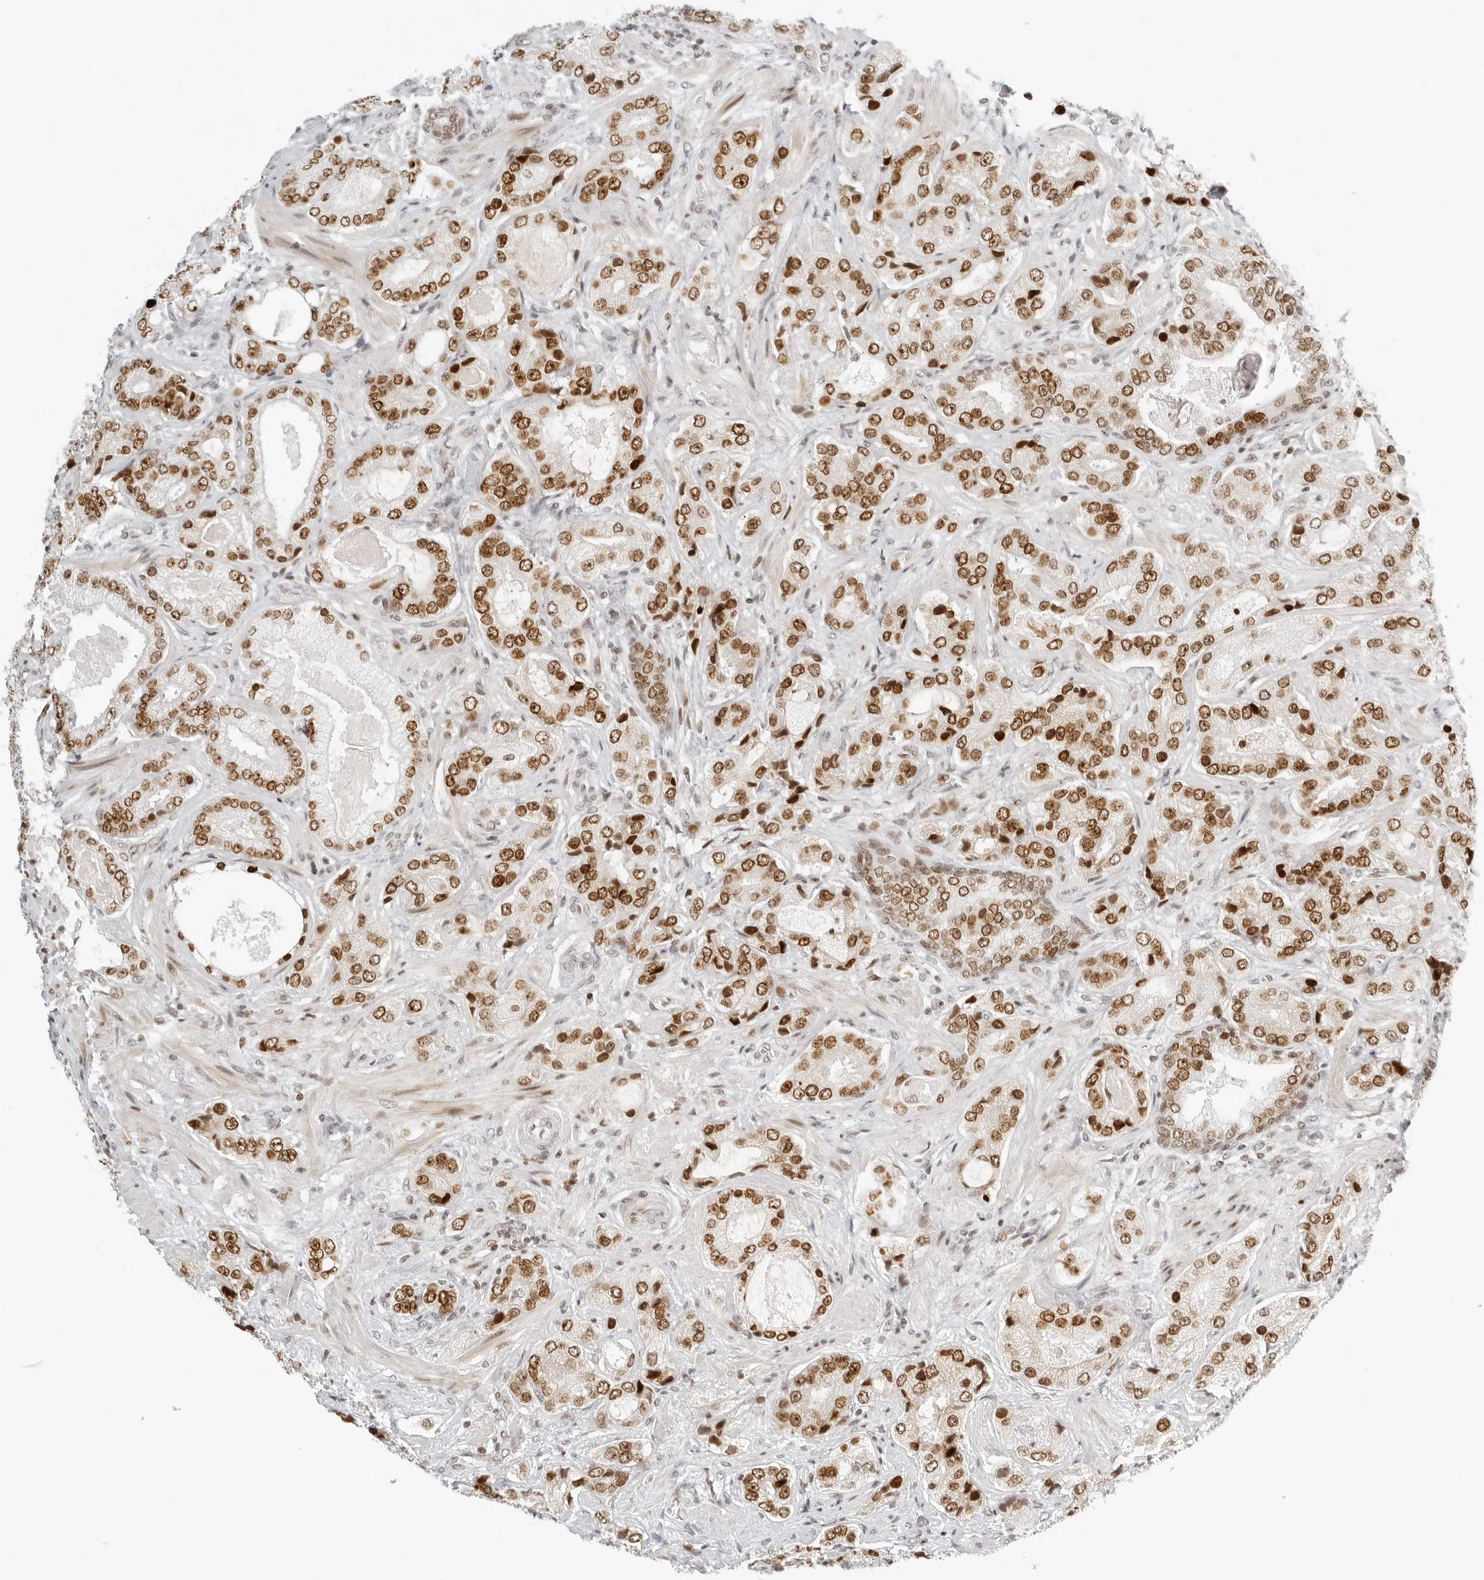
{"staining": {"intensity": "strong", "quantity": ">75%", "location": "nuclear"}, "tissue": "prostate cancer", "cell_type": "Tumor cells", "image_type": "cancer", "snomed": [{"axis": "morphology", "description": "Normal tissue, NOS"}, {"axis": "morphology", "description": "Adenocarcinoma, High grade"}, {"axis": "topography", "description": "Prostate"}, {"axis": "topography", "description": "Peripheral nerve tissue"}], "caption": "Human high-grade adenocarcinoma (prostate) stained for a protein (brown) displays strong nuclear positive expression in about >75% of tumor cells.", "gene": "RCC1", "patient": {"sex": "male", "age": 59}}